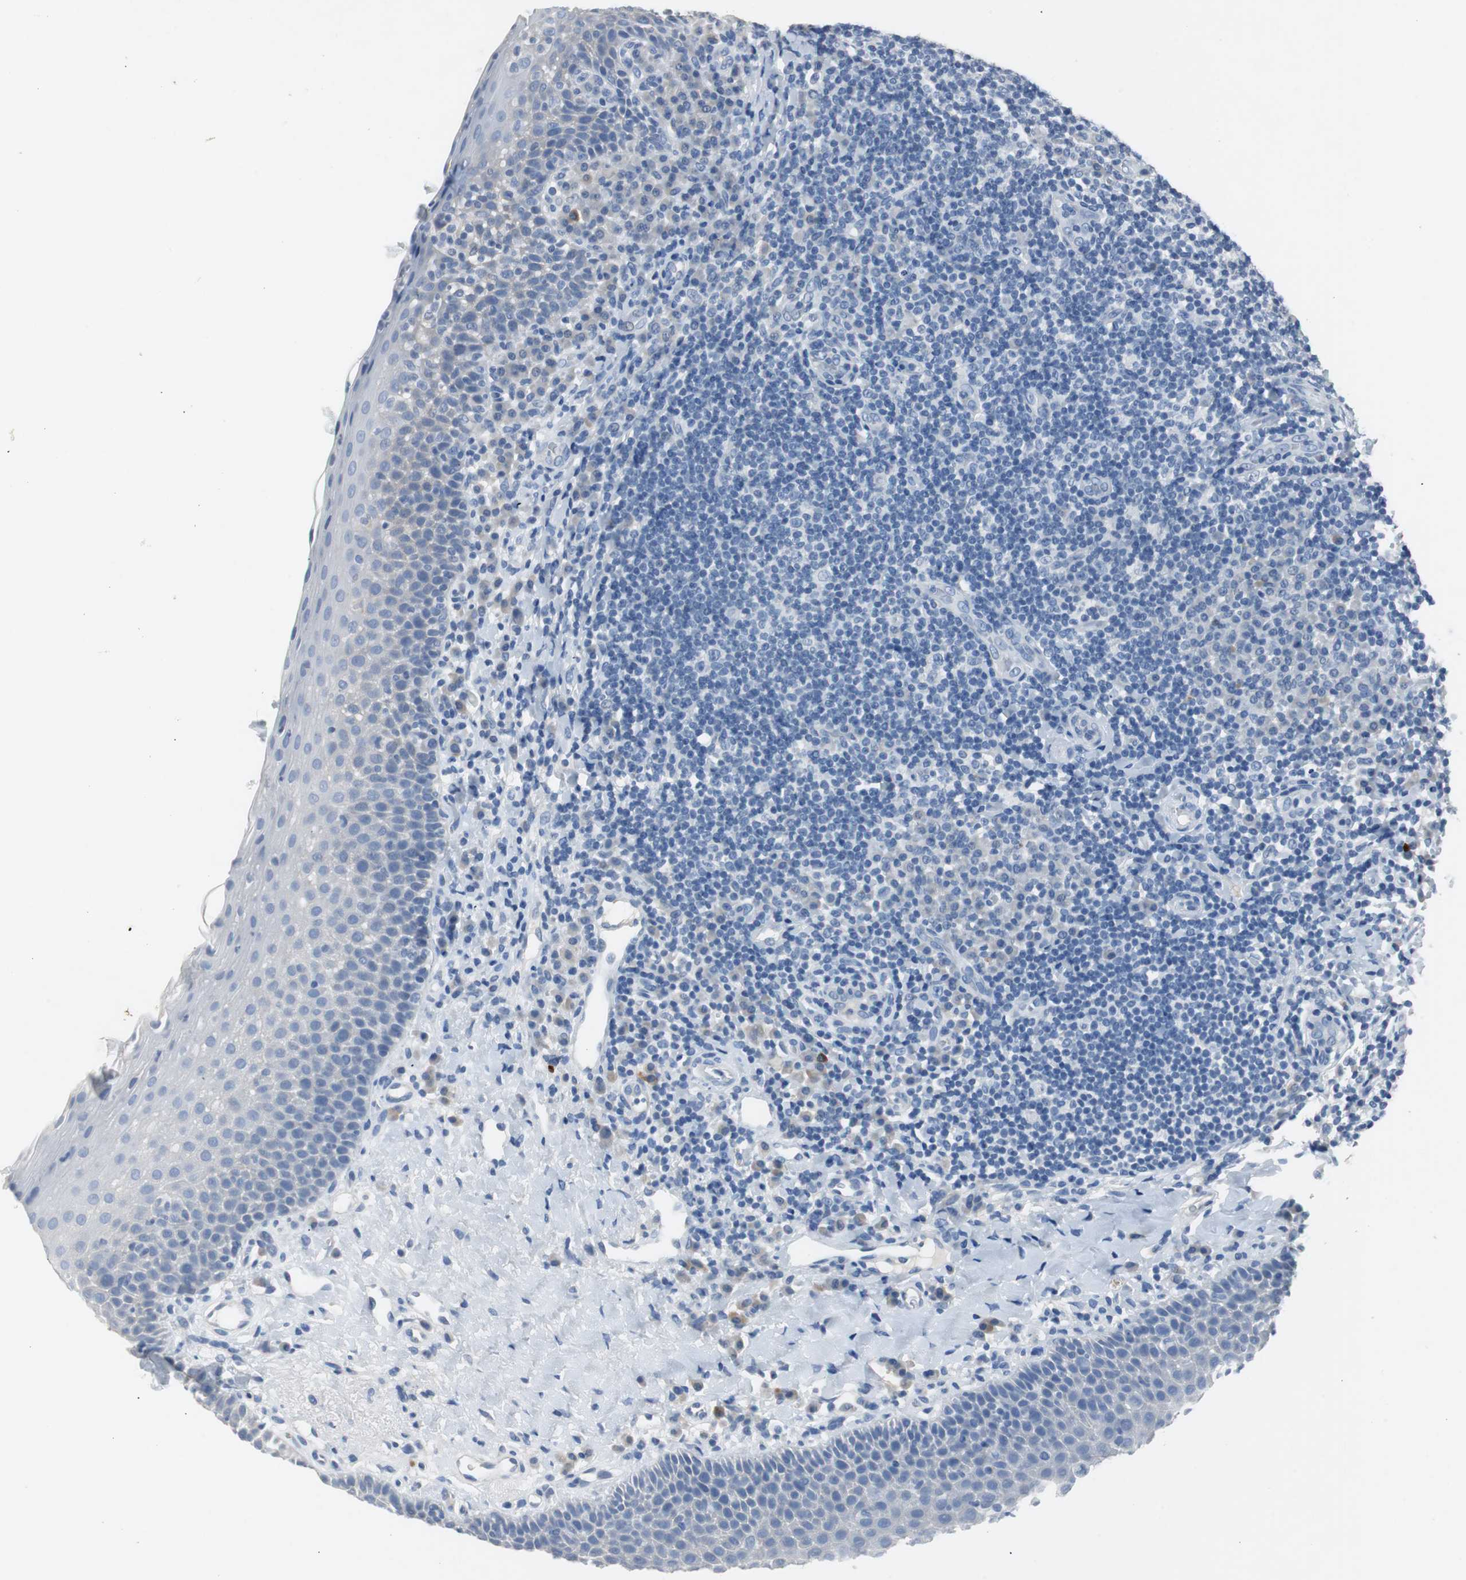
{"staining": {"intensity": "weak", "quantity": "<25%", "location": "cytoplasmic/membranous"}, "tissue": "tonsil", "cell_type": "Germinal center cells", "image_type": "normal", "snomed": [{"axis": "morphology", "description": "Normal tissue, NOS"}, {"axis": "topography", "description": "Tonsil"}], "caption": "A high-resolution photomicrograph shows immunohistochemistry staining of unremarkable tonsil, which demonstrates no significant expression in germinal center cells. (DAB (3,3'-diaminobenzidine) immunohistochemistry visualized using brightfield microscopy, high magnification).", "gene": "LRP2", "patient": {"sex": "male", "age": 17}}